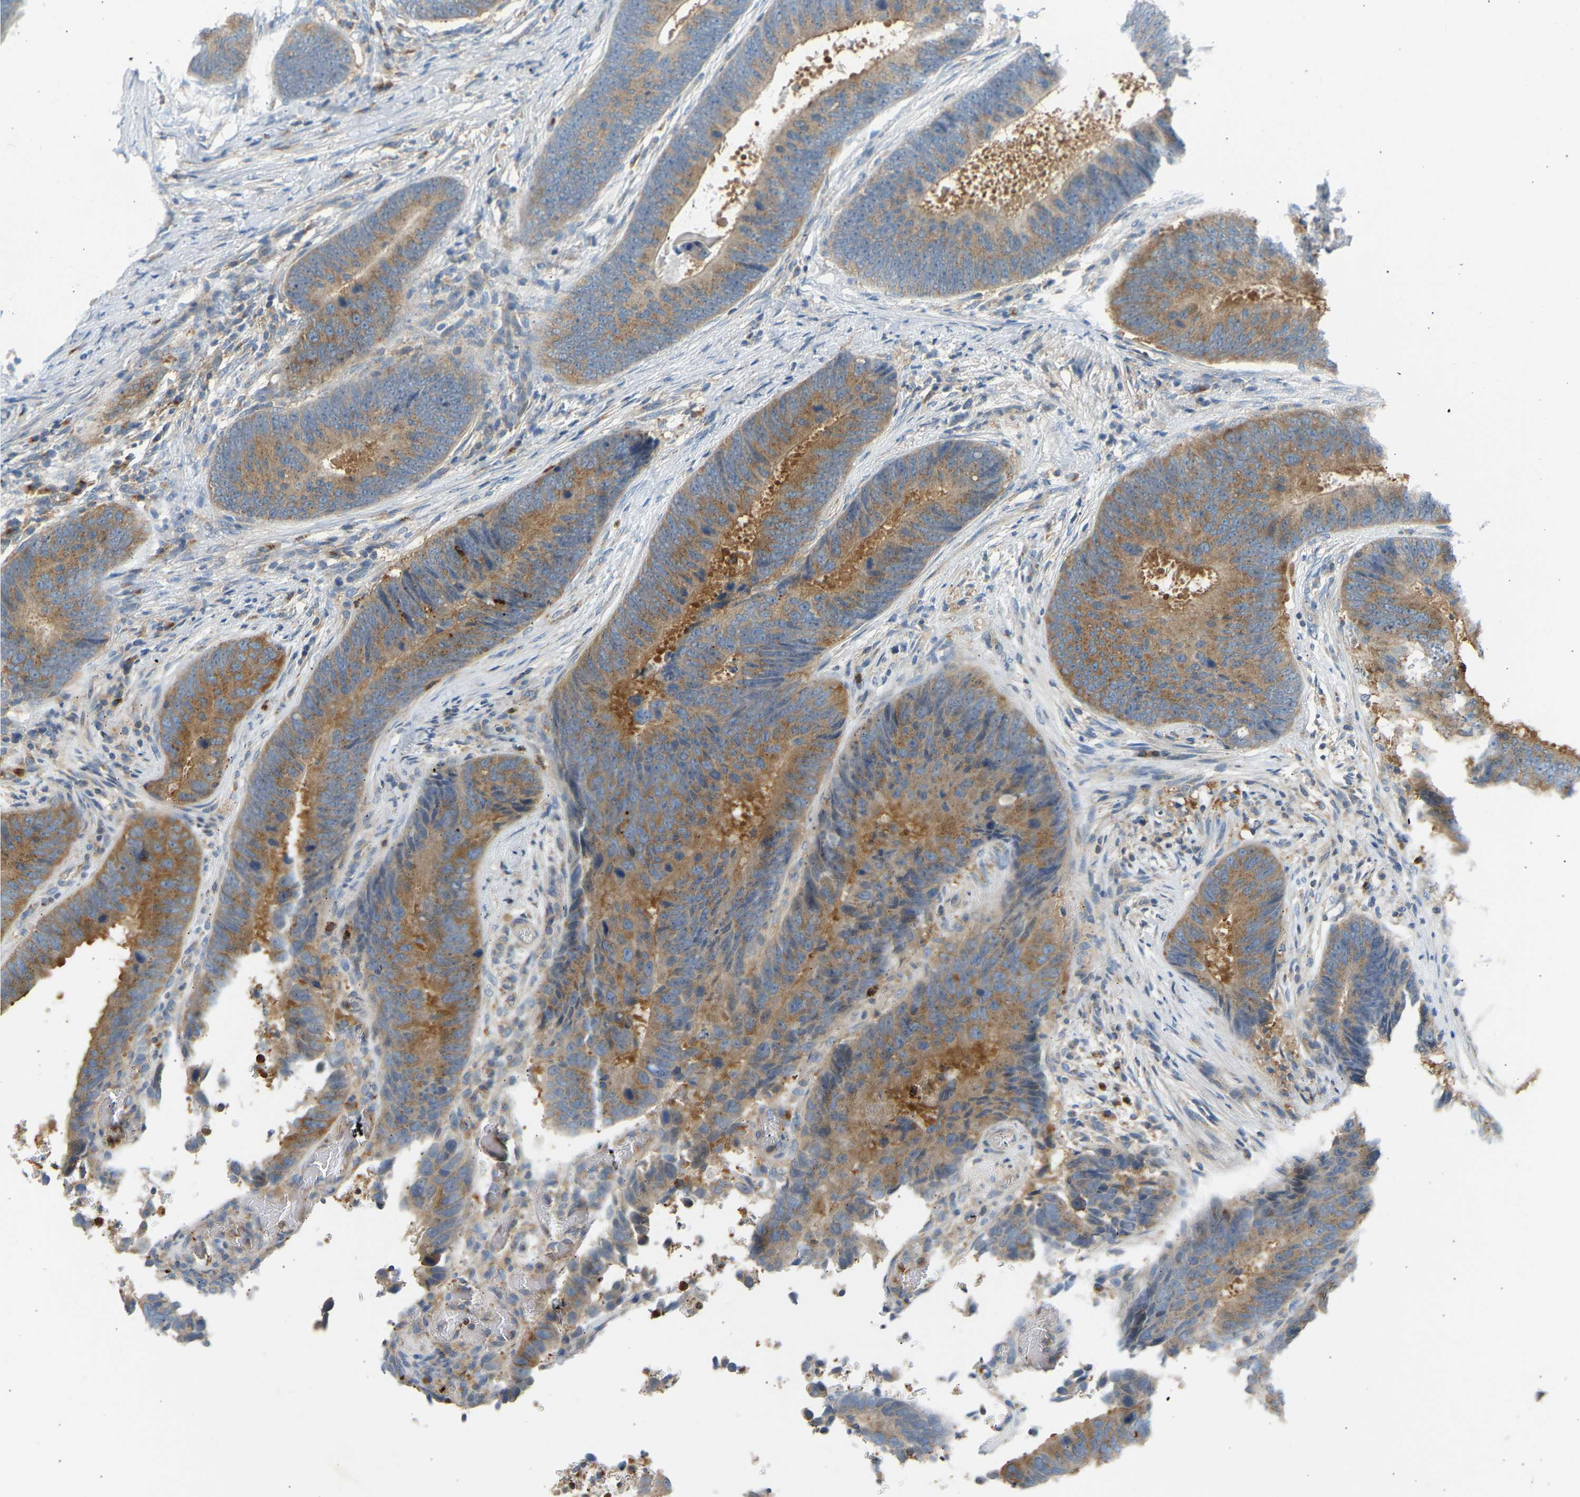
{"staining": {"intensity": "moderate", "quantity": ">75%", "location": "cytoplasmic/membranous"}, "tissue": "colorectal cancer", "cell_type": "Tumor cells", "image_type": "cancer", "snomed": [{"axis": "morphology", "description": "Adenocarcinoma, NOS"}, {"axis": "topography", "description": "Colon"}], "caption": "Tumor cells demonstrate moderate cytoplasmic/membranous positivity in approximately >75% of cells in colorectal cancer (adenocarcinoma). (DAB (3,3'-diaminobenzidine) = brown stain, brightfield microscopy at high magnification).", "gene": "TRIM50", "patient": {"sex": "male", "age": 56}}